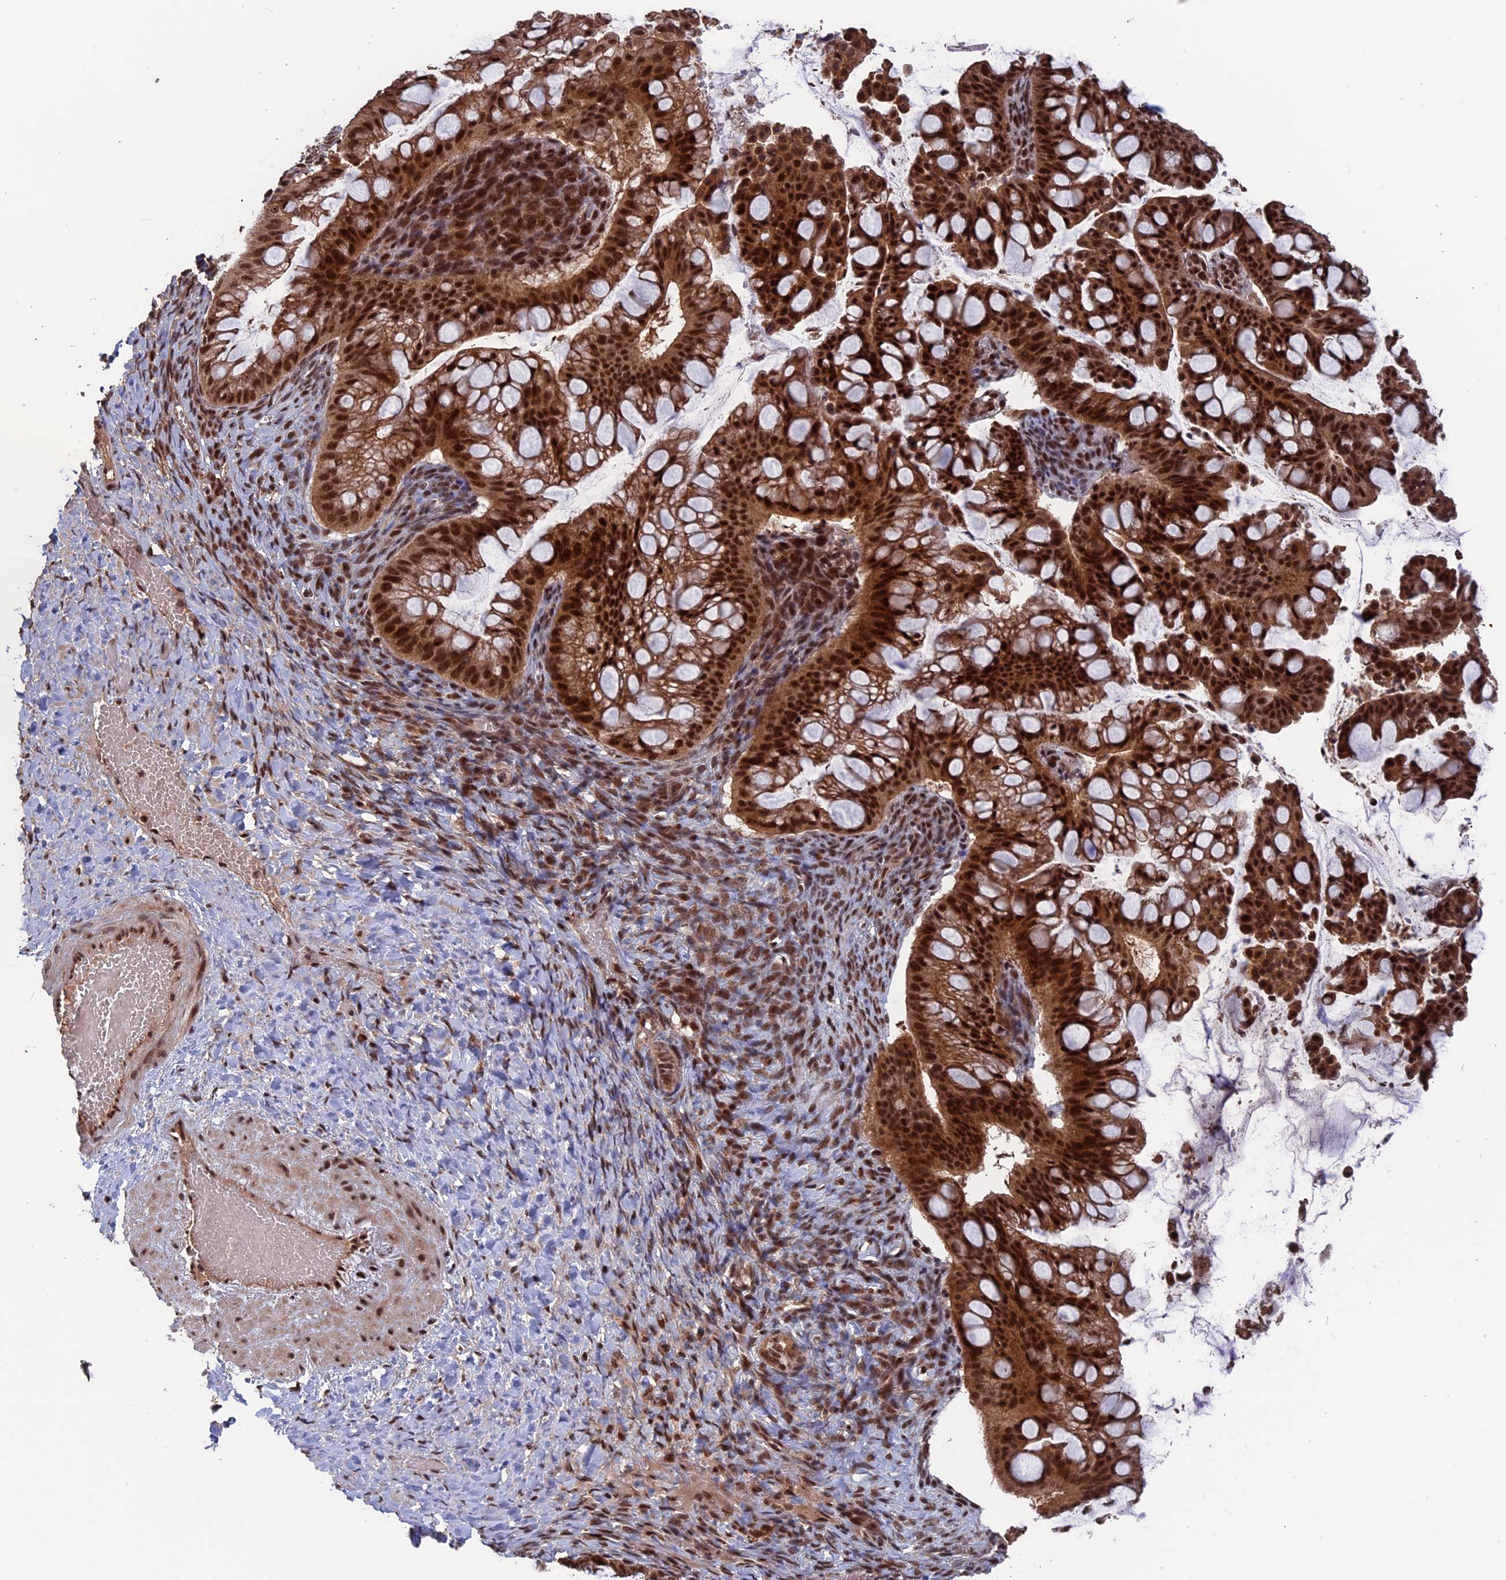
{"staining": {"intensity": "strong", "quantity": ">75%", "location": "cytoplasmic/membranous,nuclear"}, "tissue": "ovarian cancer", "cell_type": "Tumor cells", "image_type": "cancer", "snomed": [{"axis": "morphology", "description": "Cystadenocarcinoma, mucinous, NOS"}, {"axis": "topography", "description": "Ovary"}], "caption": "Immunohistochemical staining of human ovarian cancer demonstrates high levels of strong cytoplasmic/membranous and nuclear protein staining in about >75% of tumor cells.", "gene": "CACTIN", "patient": {"sex": "female", "age": 73}}